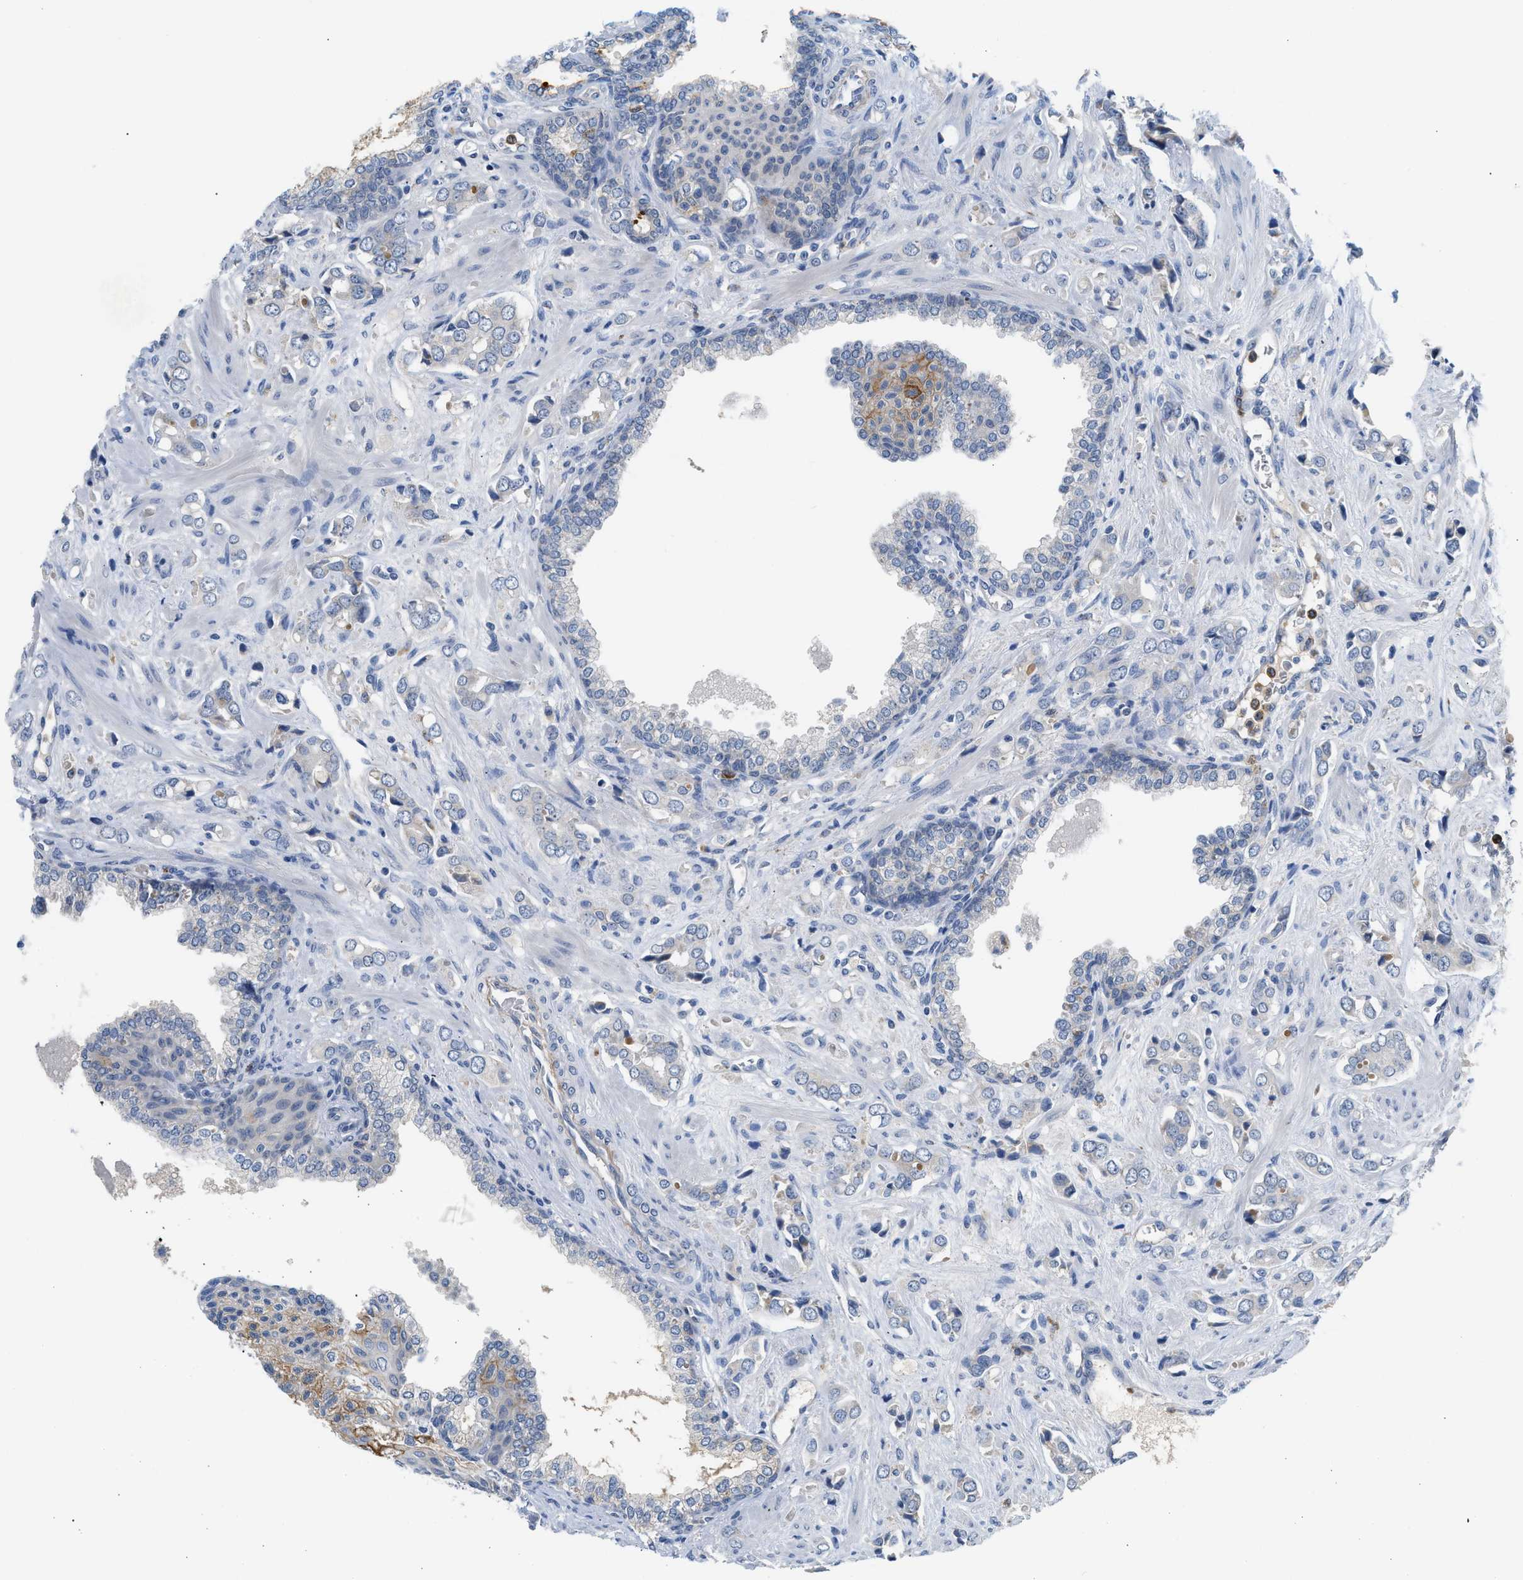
{"staining": {"intensity": "negative", "quantity": "none", "location": "none"}, "tissue": "prostate cancer", "cell_type": "Tumor cells", "image_type": "cancer", "snomed": [{"axis": "morphology", "description": "Adenocarcinoma, High grade"}, {"axis": "topography", "description": "Prostate"}], "caption": "Tumor cells are negative for brown protein staining in high-grade adenocarcinoma (prostate). (DAB (3,3'-diaminobenzidine) immunohistochemistry (IHC) visualized using brightfield microscopy, high magnification).", "gene": "RHBDF2", "patient": {"sex": "male", "age": 52}}